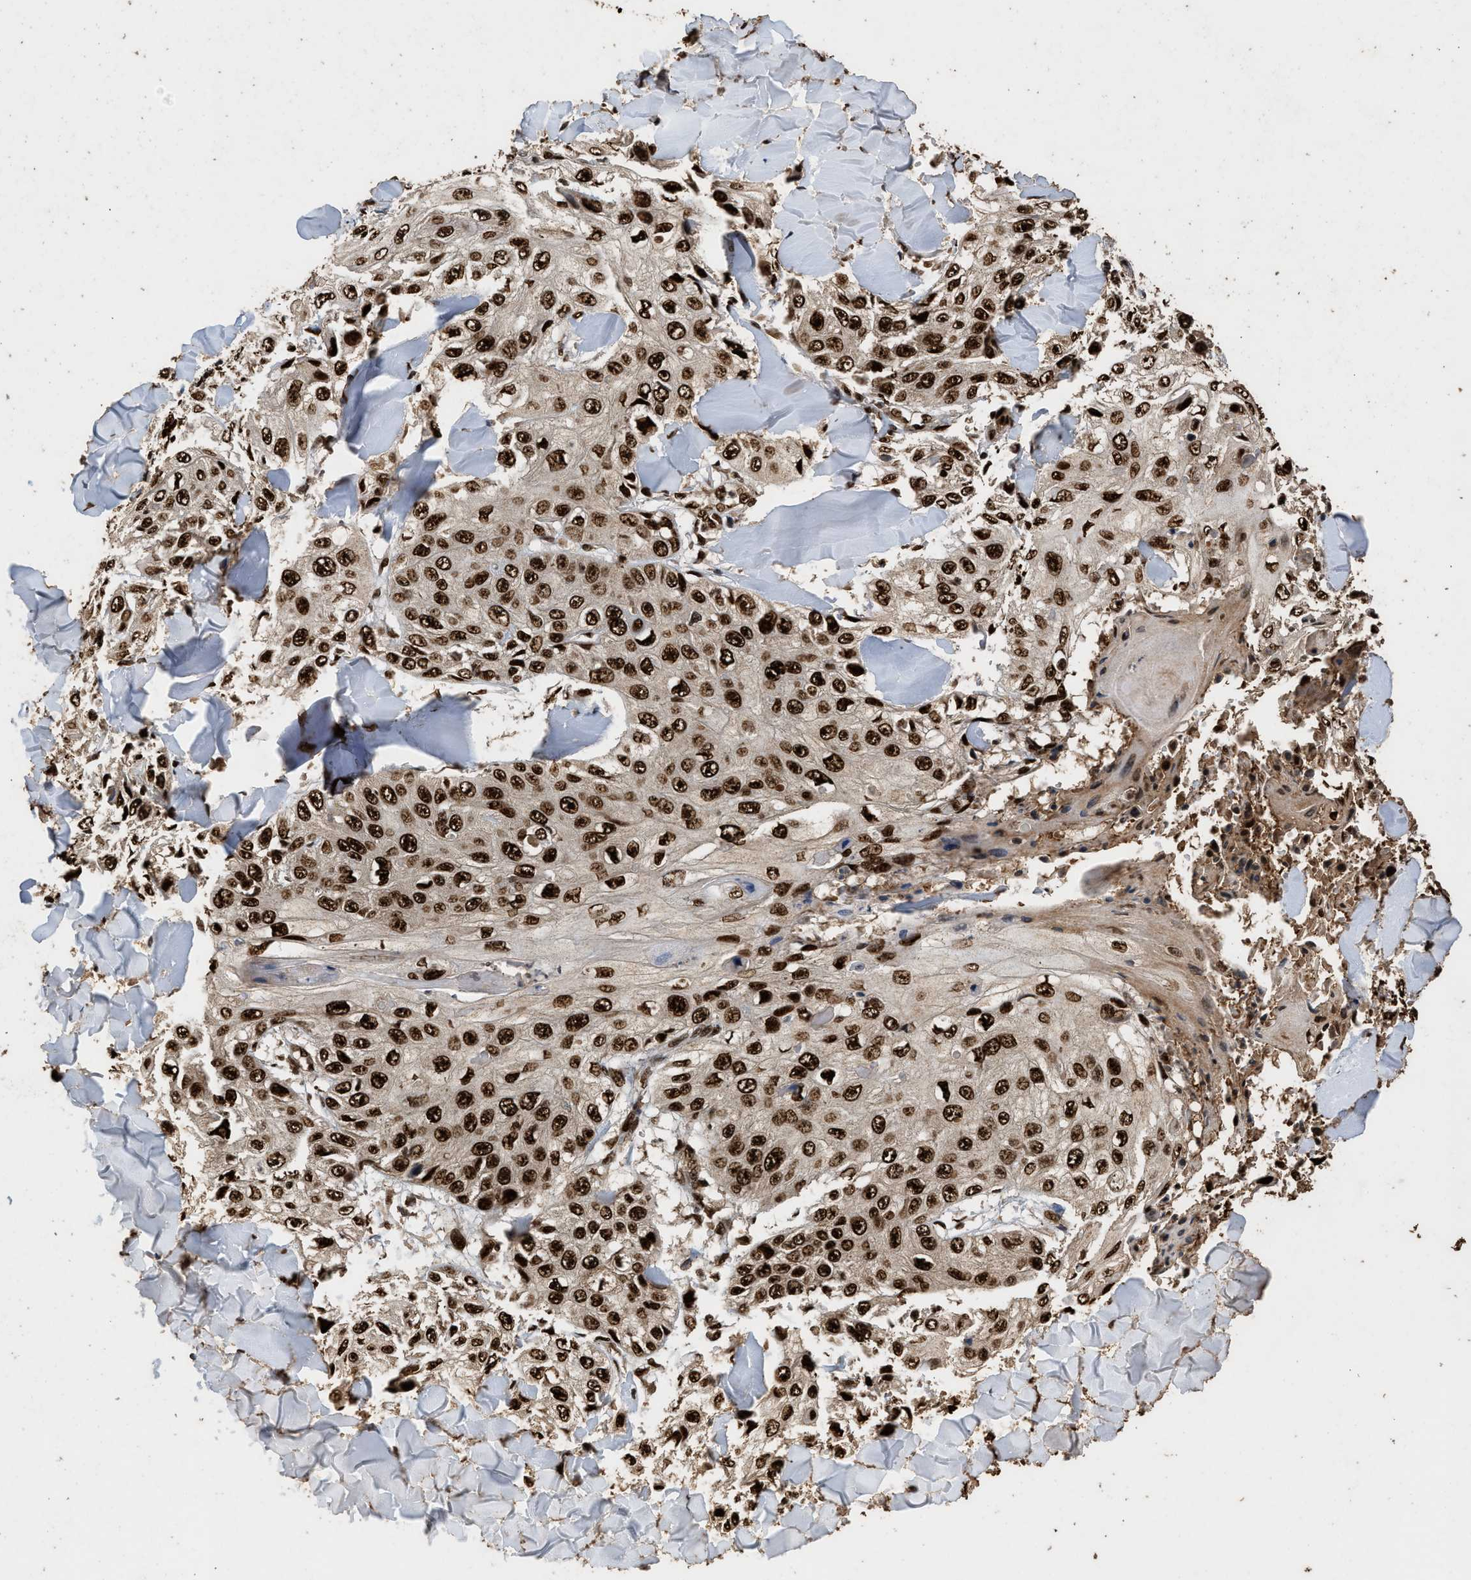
{"staining": {"intensity": "strong", "quantity": ">75%", "location": "nuclear"}, "tissue": "skin cancer", "cell_type": "Tumor cells", "image_type": "cancer", "snomed": [{"axis": "morphology", "description": "Squamous cell carcinoma, NOS"}, {"axis": "topography", "description": "Skin"}], "caption": "There is high levels of strong nuclear expression in tumor cells of skin squamous cell carcinoma, as demonstrated by immunohistochemical staining (brown color).", "gene": "PPP4R3B", "patient": {"sex": "male", "age": 86}}